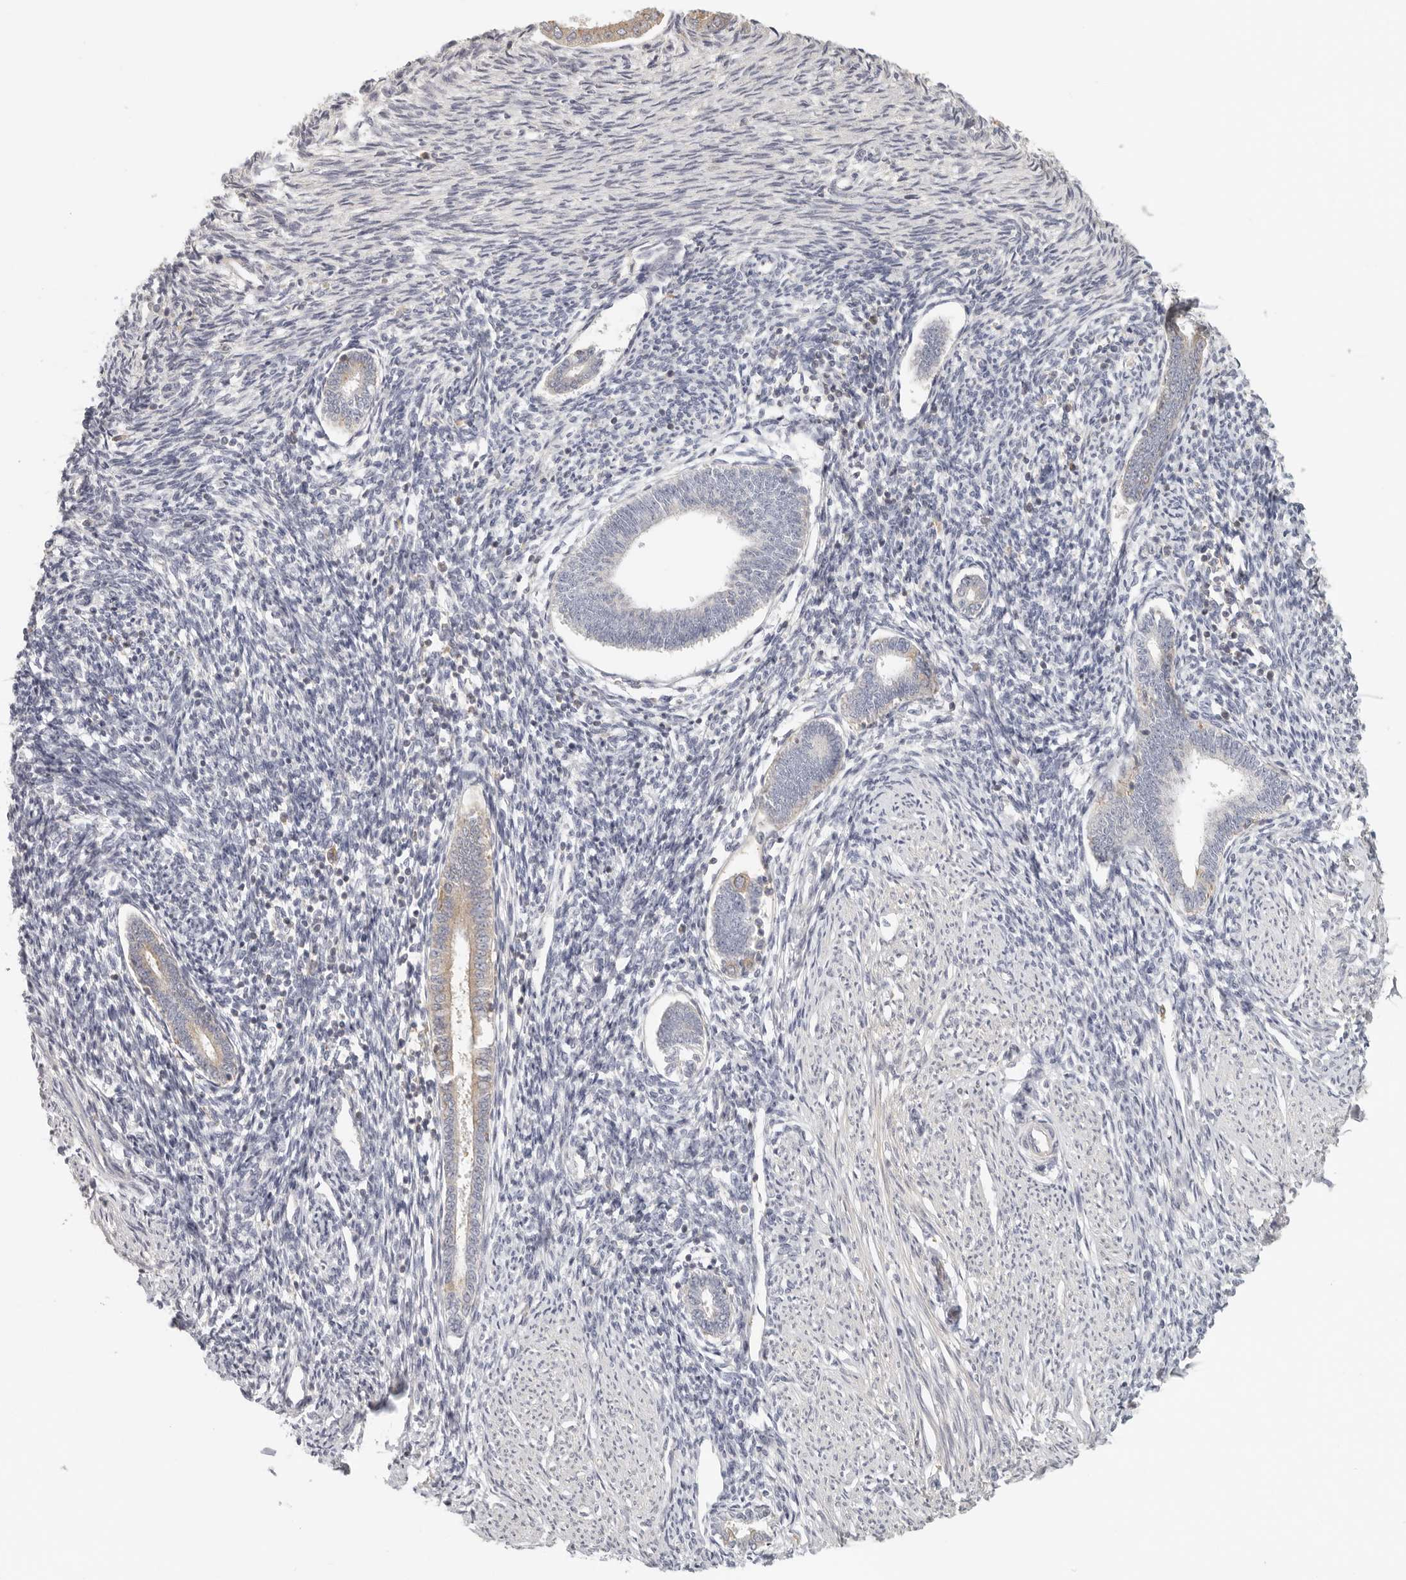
{"staining": {"intensity": "negative", "quantity": "none", "location": "none"}, "tissue": "endometrium", "cell_type": "Cells in endometrial stroma", "image_type": "normal", "snomed": [{"axis": "morphology", "description": "Normal tissue, NOS"}, {"axis": "topography", "description": "Endometrium"}], "caption": "This is an immunohistochemistry micrograph of benign human endometrium. There is no expression in cells in endometrial stroma.", "gene": "ANXA9", "patient": {"sex": "female", "age": 56}}